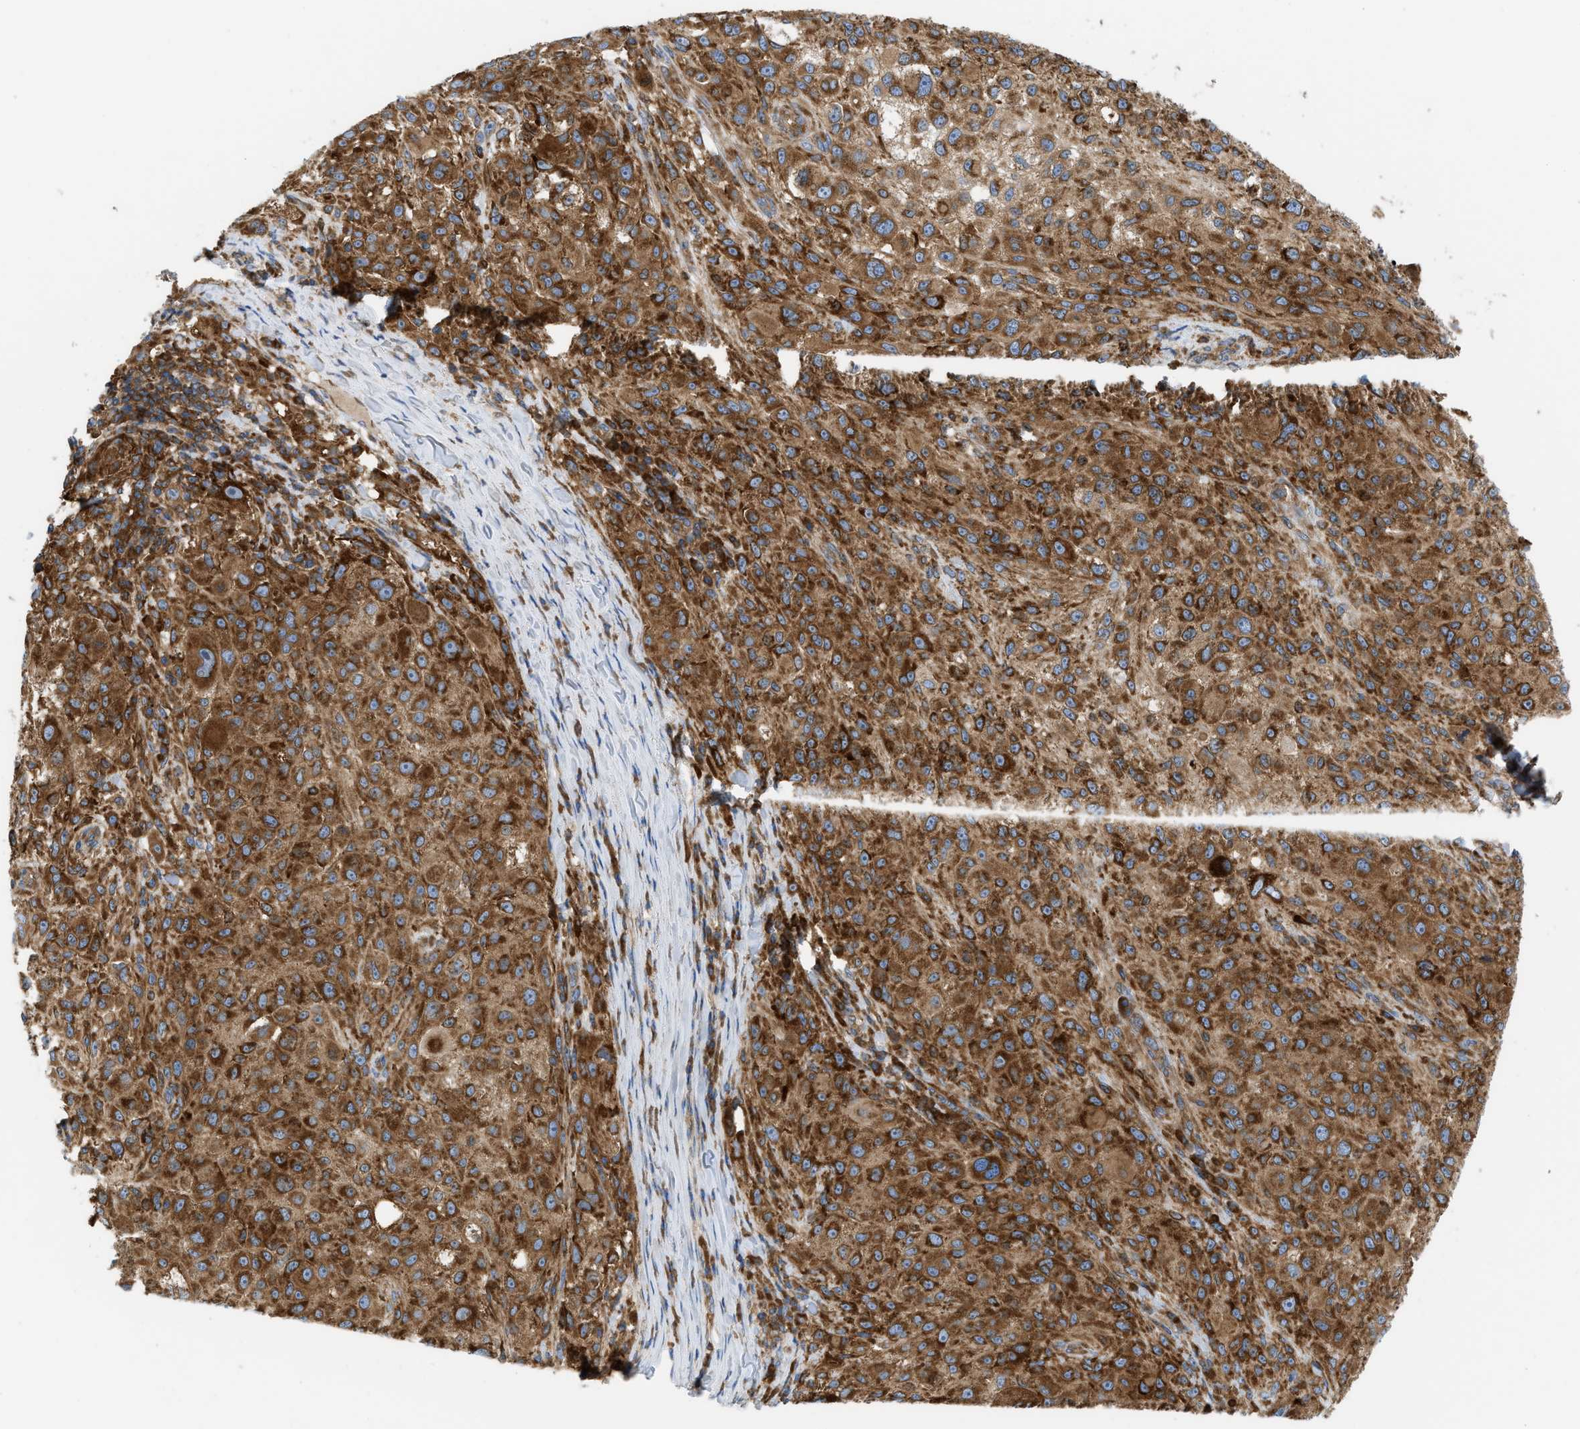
{"staining": {"intensity": "strong", "quantity": ">75%", "location": "cytoplasmic/membranous"}, "tissue": "melanoma", "cell_type": "Tumor cells", "image_type": "cancer", "snomed": [{"axis": "morphology", "description": "Necrosis, NOS"}, {"axis": "morphology", "description": "Malignant melanoma, NOS"}, {"axis": "topography", "description": "Skin"}], "caption": "Melanoma was stained to show a protein in brown. There is high levels of strong cytoplasmic/membranous expression in about >75% of tumor cells. (brown staining indicates protein expression, while blue staining denotes nuclei).", "gene": "GPAT4", "patient": {"sex": "female", "age": 87}}